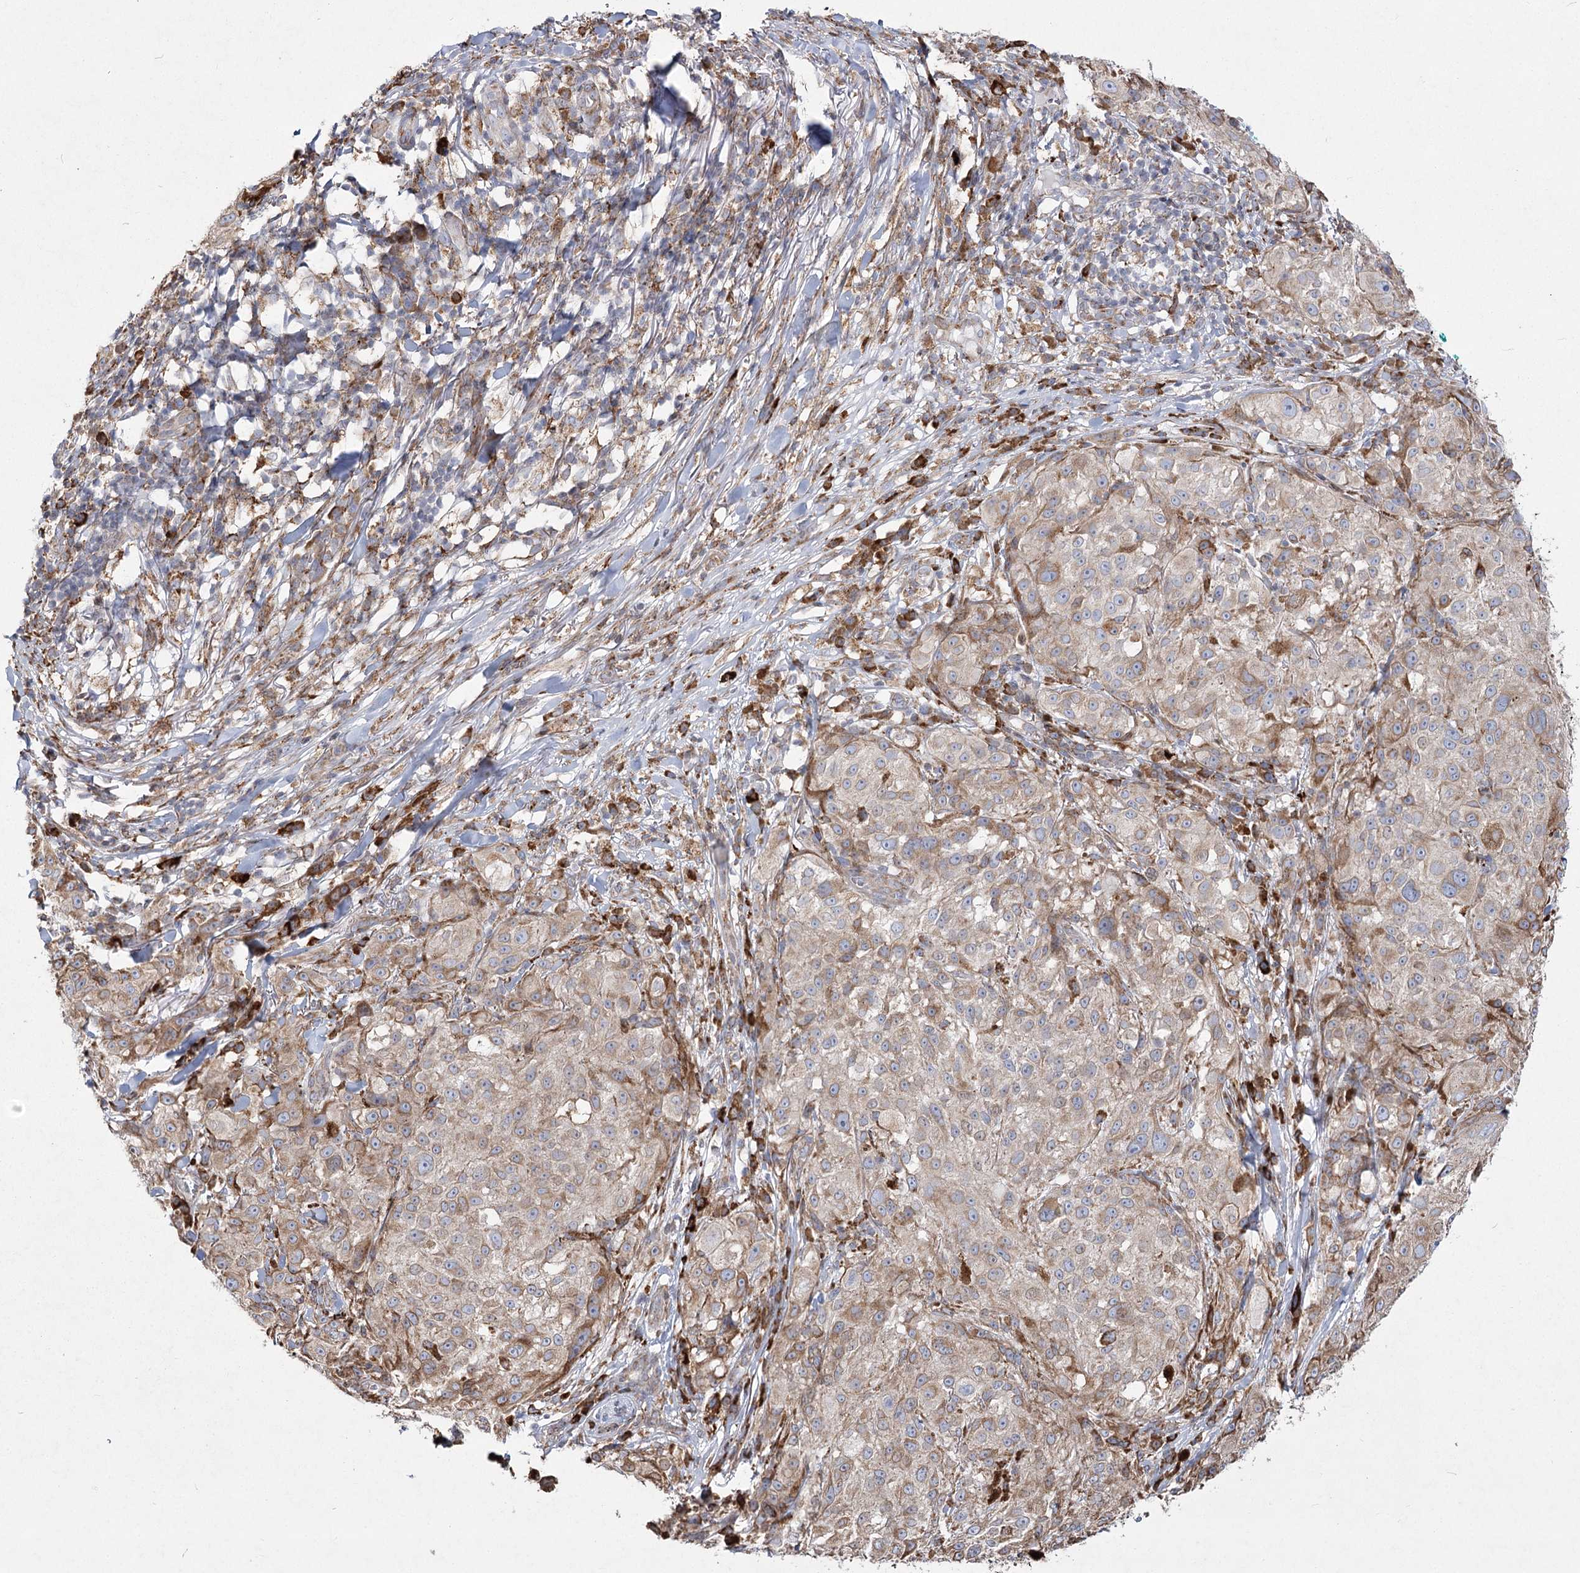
{"staining": {"intensity": "weak", "quantity": "25%-75%", "location": "cytoplasmic/membranous"}, "tissue": "melanoma", "cell_type": "Tumor cells", "image_type": "cancer", "snomed": [{"axis": "morphology", "description": "Necrosis, NOS"}, {"axis": "morphology", "description": "Malignant melanoma, NOS"}, {"axis": "topography", "description": "Skin"}], "caption": "Weak cytoplasmic/membranous expression for a protein is identified in approximately 25%-75% of tumor cells of malignant melanoma using immunohistochemistry.", "gene": "NHLRC2", "patient": {"sex": "female", "age": 87}}